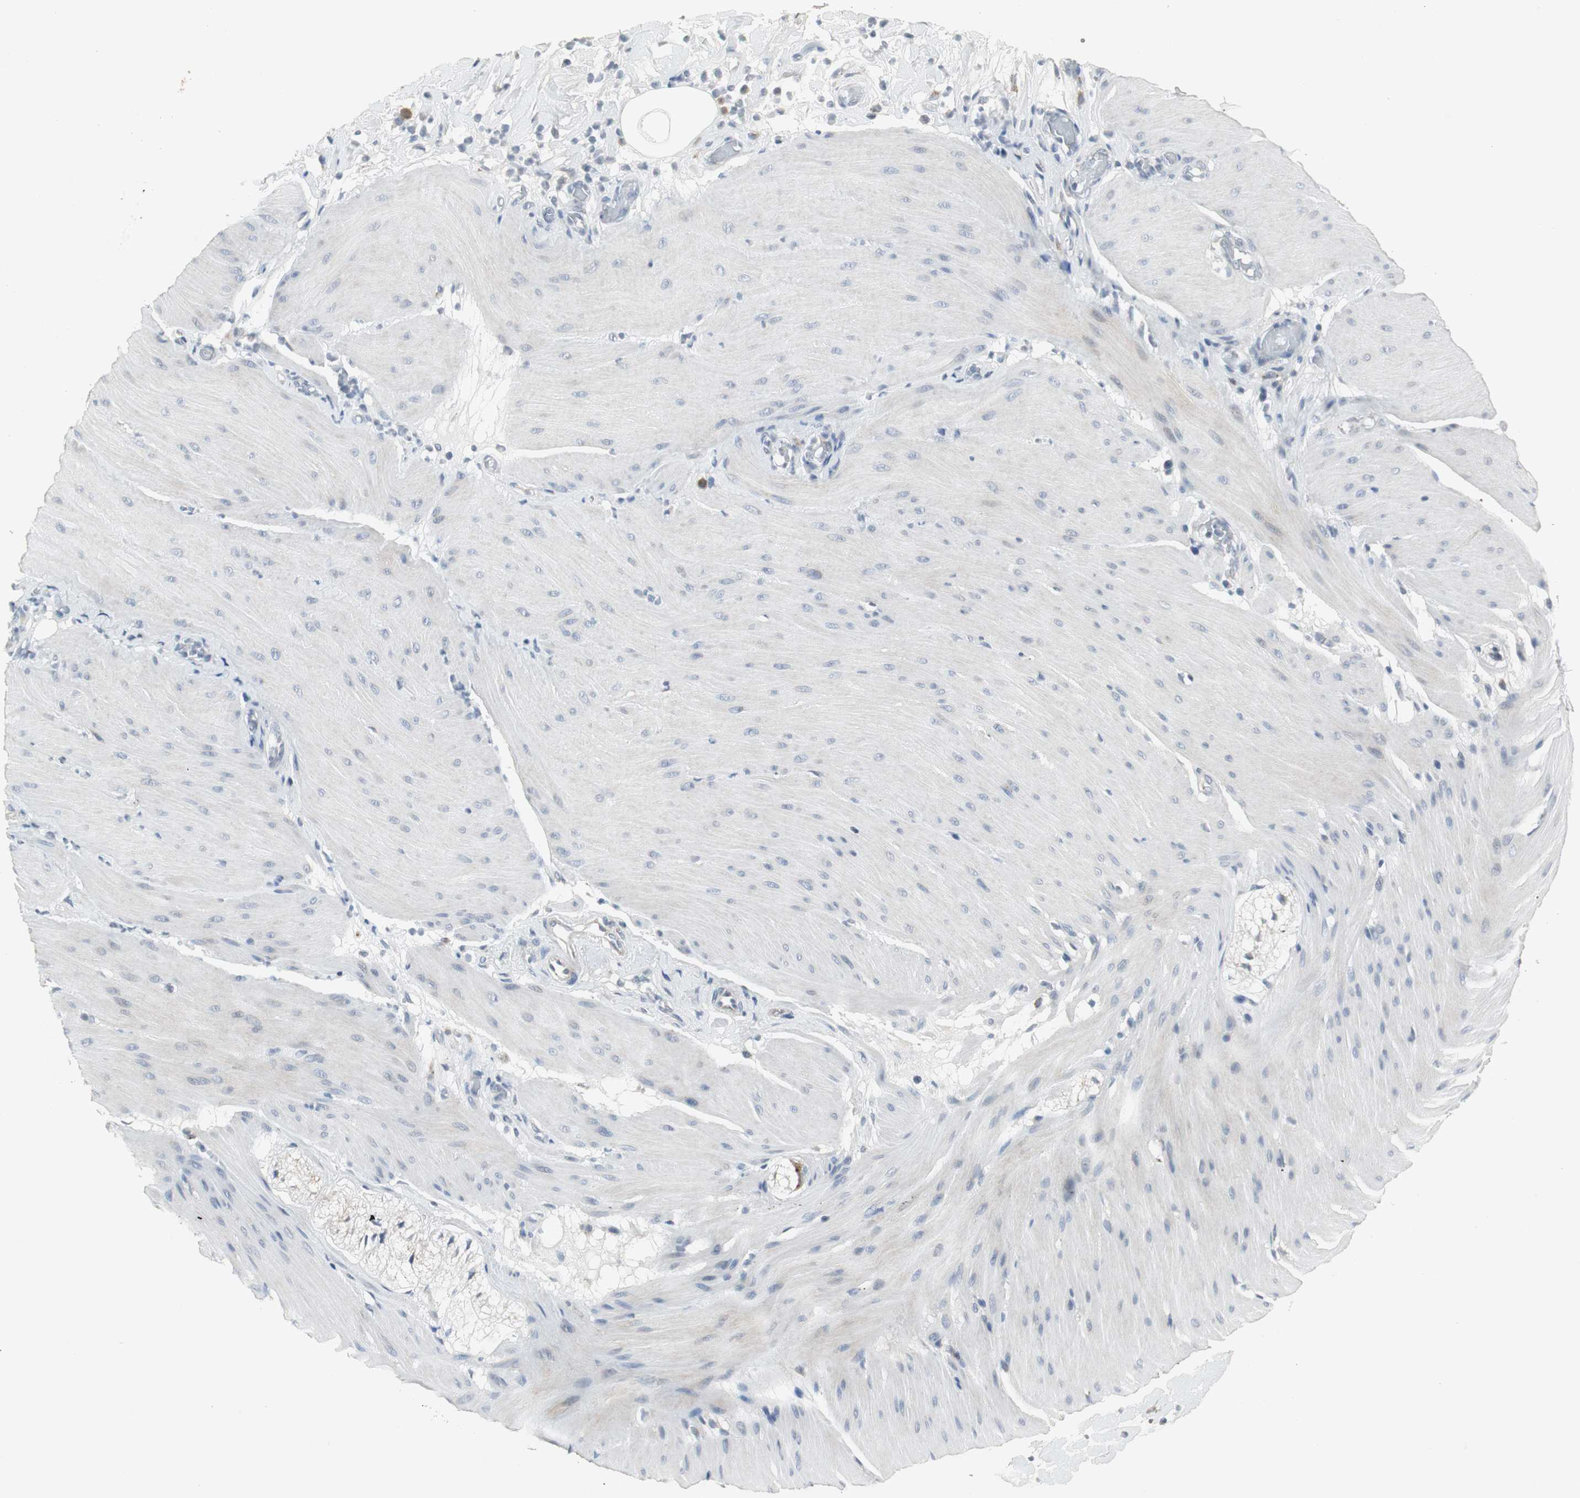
{"staining": {"intensity": "negative", "quantity": "none", "location": "none"}, "tissue": "smooth muscle", "cell_type": "Smooth muscle cells", "image_type": "normal", "snomed": [{"axis": "morphology", "description": "Normal tissue, NOS"}, {"axis": "topography", "description": "Smooth muscle"}, {"axis": "topography", "description": "Colon"}], "caption": "The histopathology image demonstrates no significant positivity in smooth muscle cells of smooth muscle.", "gene": "NLGN1", "patient": {"sex": "male", "age": 67}}